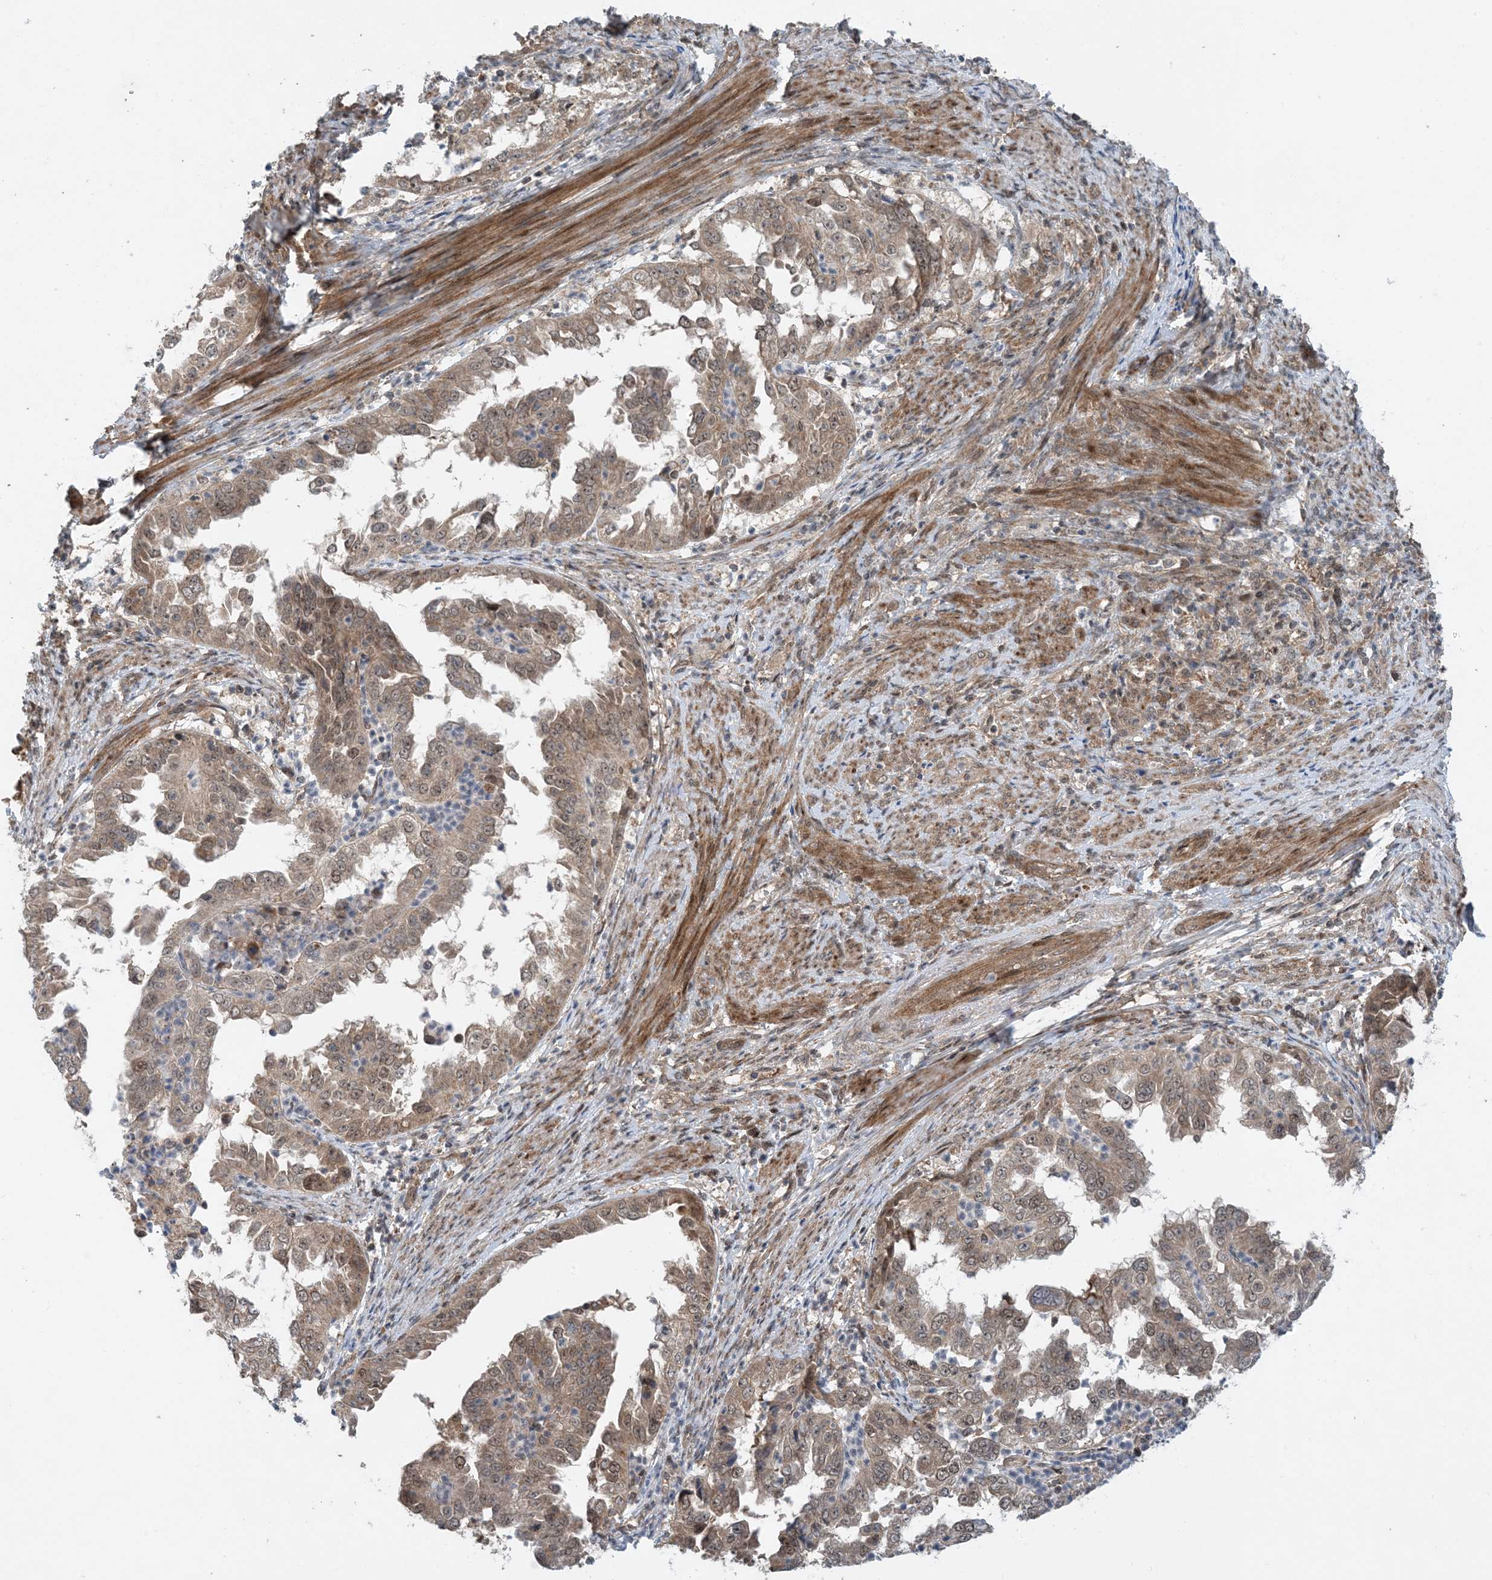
{"staining": {"intensity": "weak", "quantity": ">75%", "location": "cytoplasmic/membranous"}, "tissue": "endometrial cancer", "cell_type": "Tumor cells", "image_type": "cancer", "snomed": [{"axis": "morphology", "description": "Adenocarcinoma, NOS"}, {"axis": "topography", "description": "Endometrium"}], "caption": "This micrograph displays immunohistochemistry staining of human adenocarcinoma (endometrial), with low weak cytoplasmic/membranous staining in approximately >75% of tumor cells.", "gene": "HEMK1", "patient": {"sex": "female", "age": 85}}